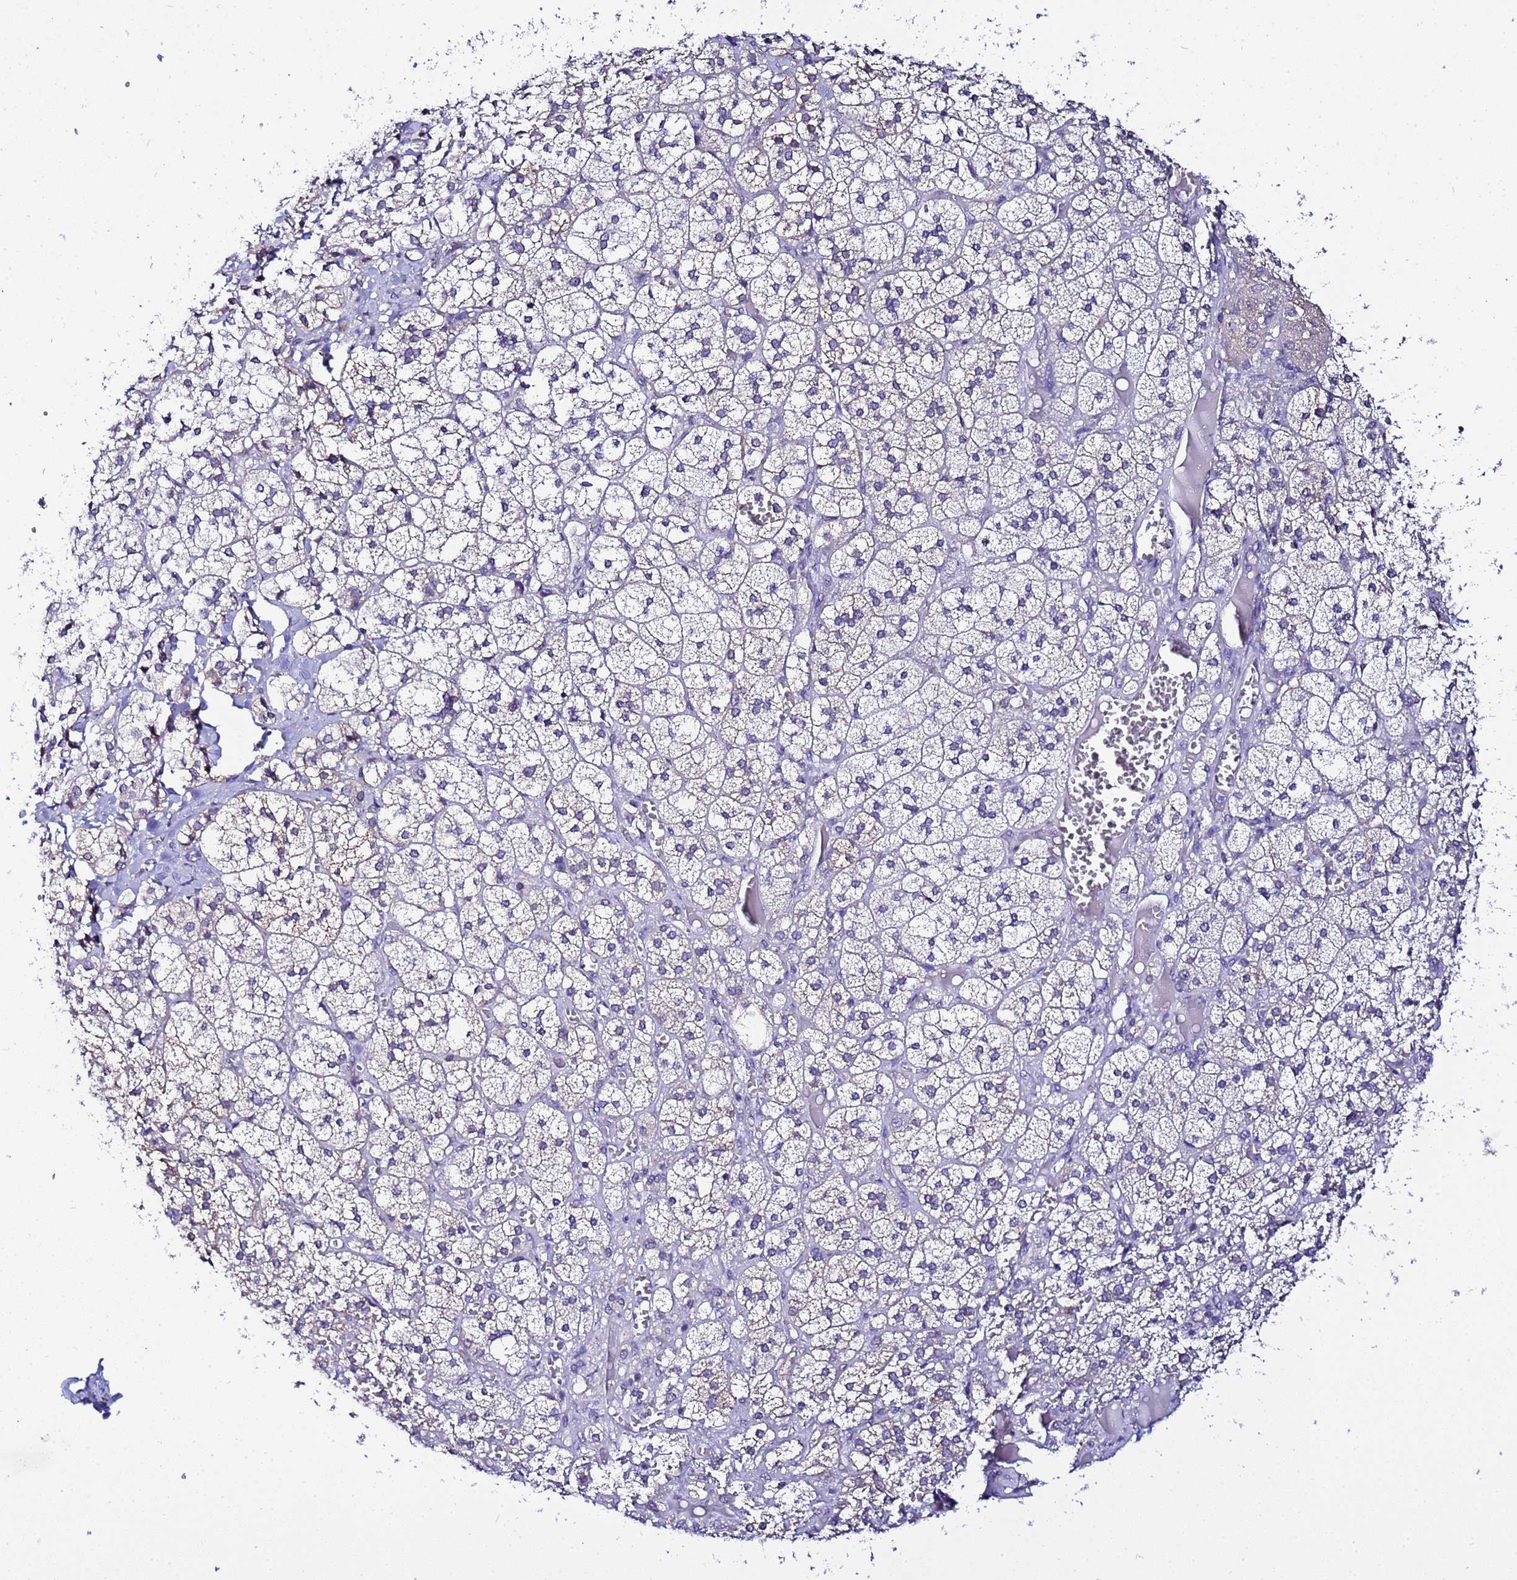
{"staining": {"intensity": "moderate", "quantity": "<25%", "location": "cytoplasmic/membranous"}, "tissue": "adrenal gland", "cell_type": "Glandular cells", "image_type": "normal", "snomed": [{"axis": "morphology", "description": "Normal tissue, NOS"}, {"axis": "topography", "description": "Adrenal gland"}], "caption": "Adrenal gland stained for a protein displays moderate cytoplasmic/membranous positivity in glandular cells. (Brightfield microscopy of DAB IHC at high magnification).", "gene": "ACTL6B", "patient": {"sex": "female", "age": 61}}